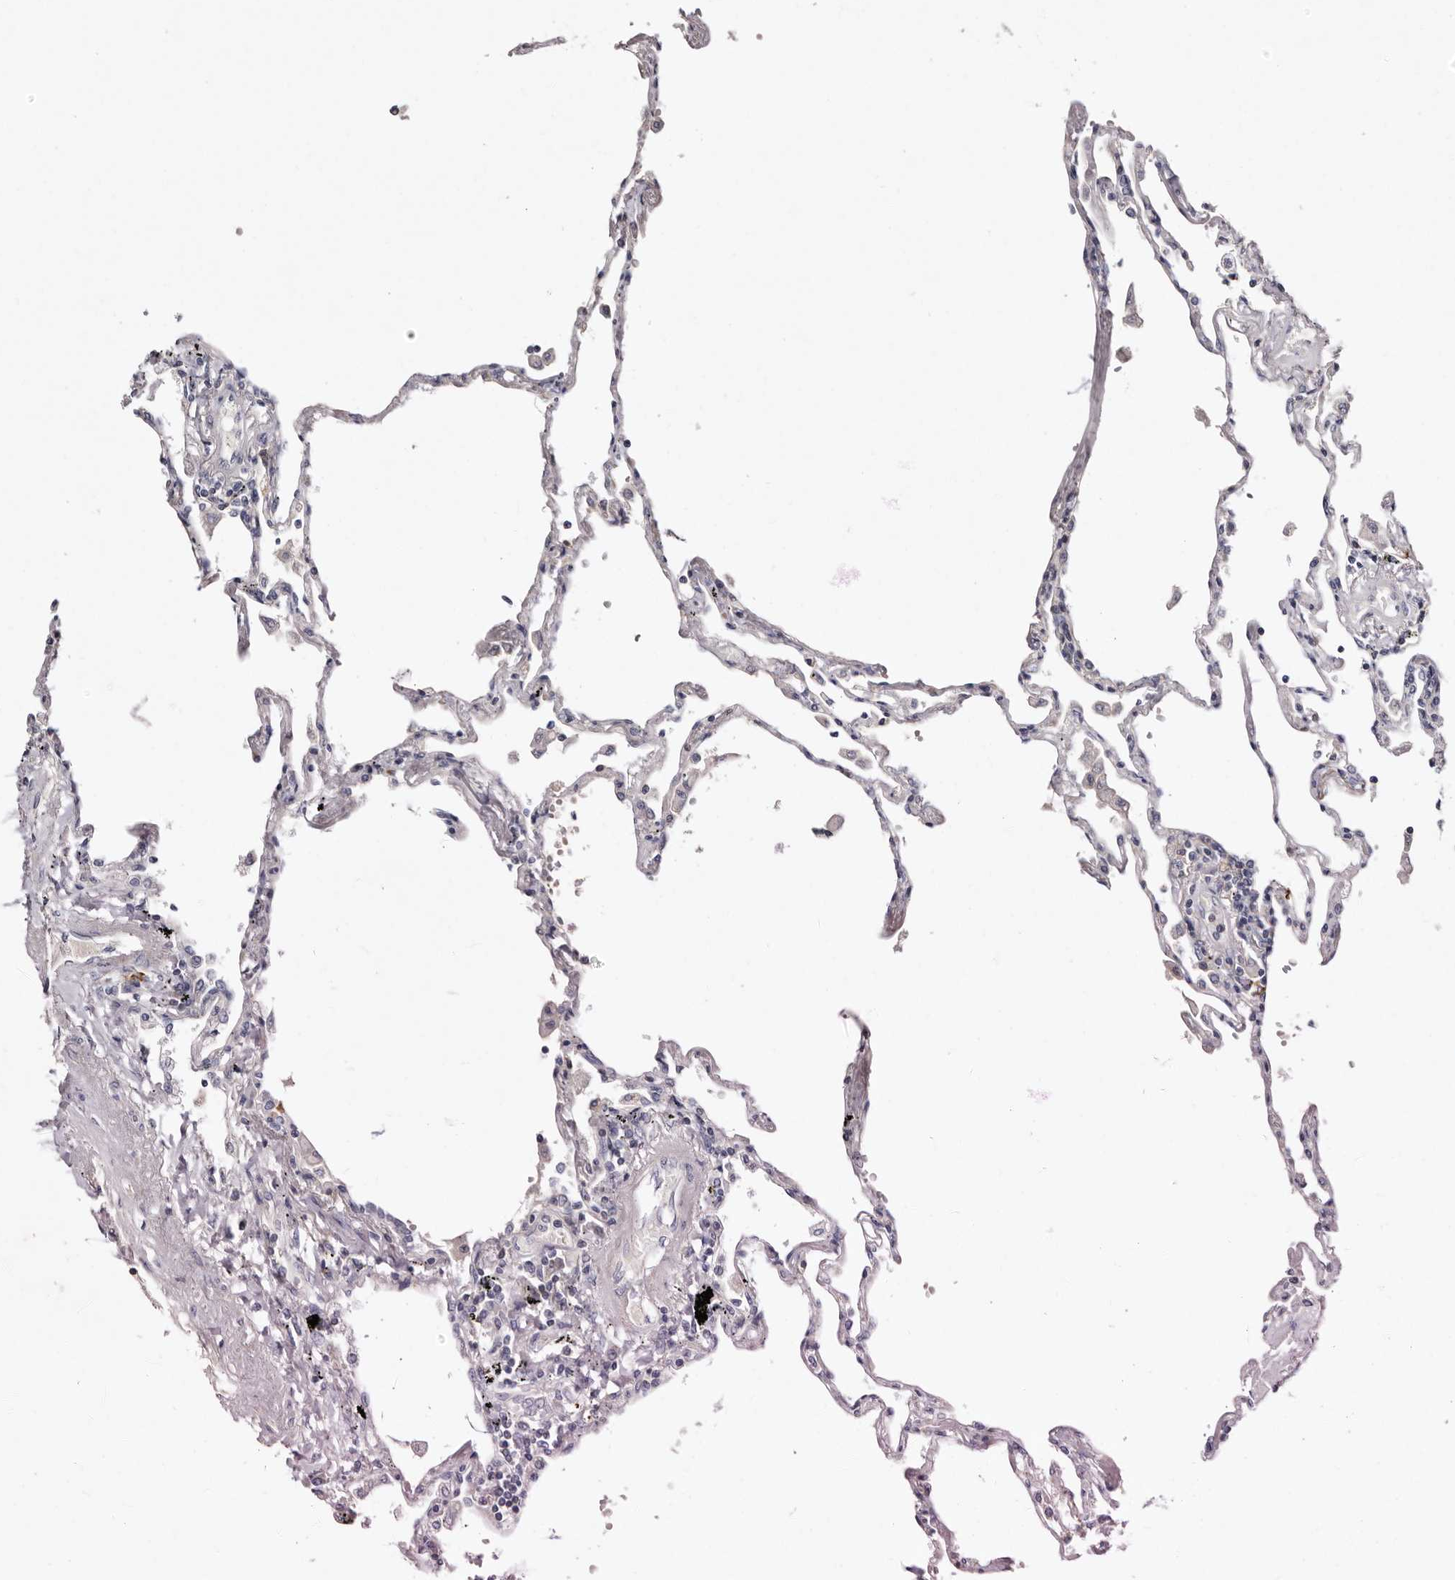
{"staining": {"intensity": "negative", "quantity": "none", "location": "none"}, "tissue": "lung", "cell_type": "Alveolar cells", "image_type": "normal", "snomed": [{"axis": "morphology", "description": "Normal tissue, NOS"}, {"axis": "topography", "description": "Lung"}], "caption": "IHC of unremarkable human lung shows no staining in alveolar cells. (DAB (3,3'-diaminobenzidine) immunohistochemistry (IHC), high magnification).", "gene": "S1PR5", "patient": {"sex": "female", "age": 67}}